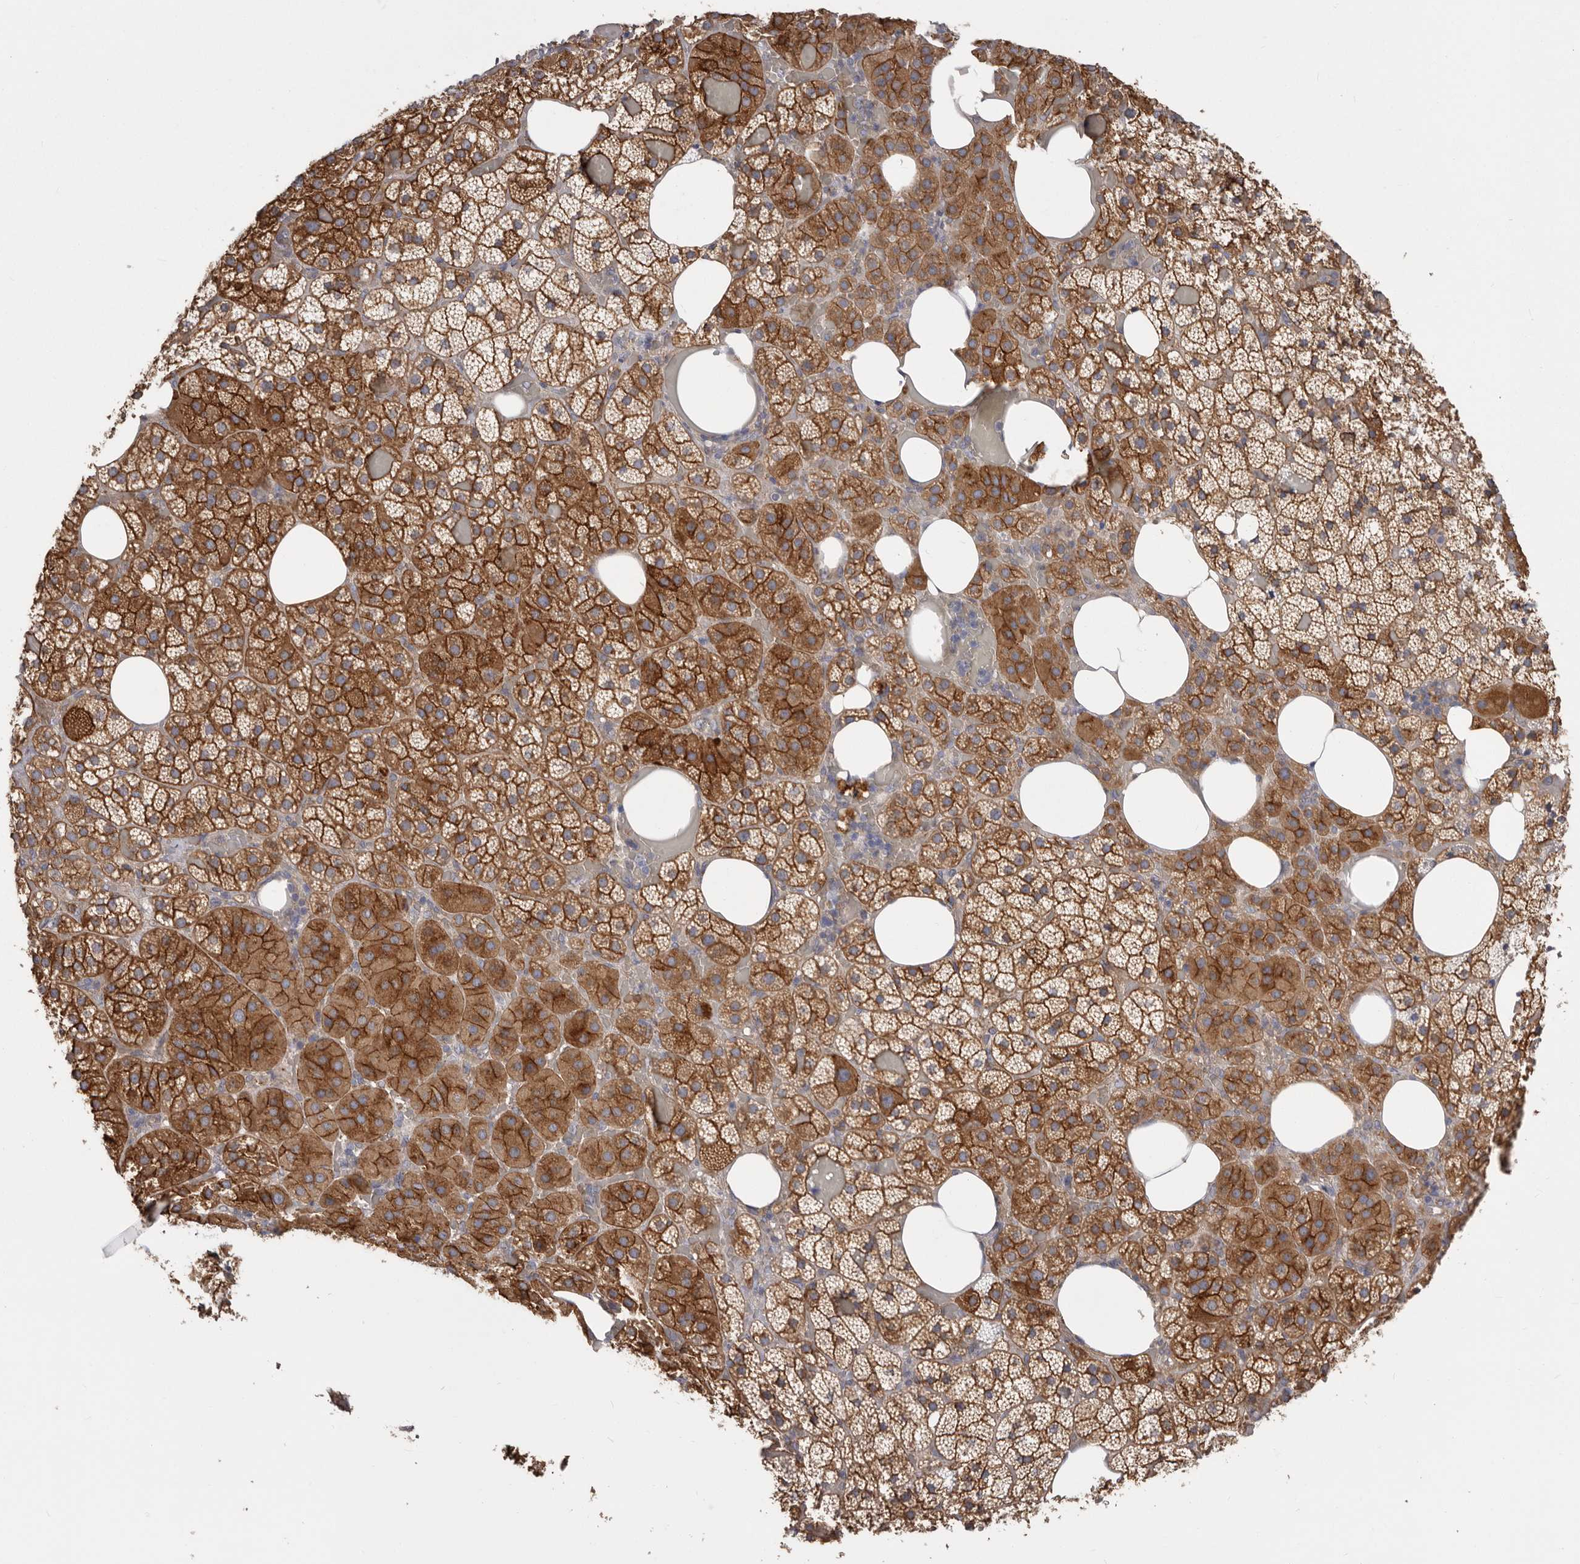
{"staining": {"intensity": "strong", "quantity": ">75%", "location": "cytoplasmic/membranous"}, "tissue": "adrenal gland", "cell_type": "Glandular cells", "image_type": "normal", "snomed": [{"axis": "morphology", "description": "Normal tissue, NOS"}, {"axis": "topography", "description": "Adrenal gland"}], "caption": "IHC of normal human adrenal gland shows high levels of strong cytoplasmic/membranous staining in approximately >75% of glandular cells.", "gene": "ENAH", "patient": {"sex": "female", "age": 59}}